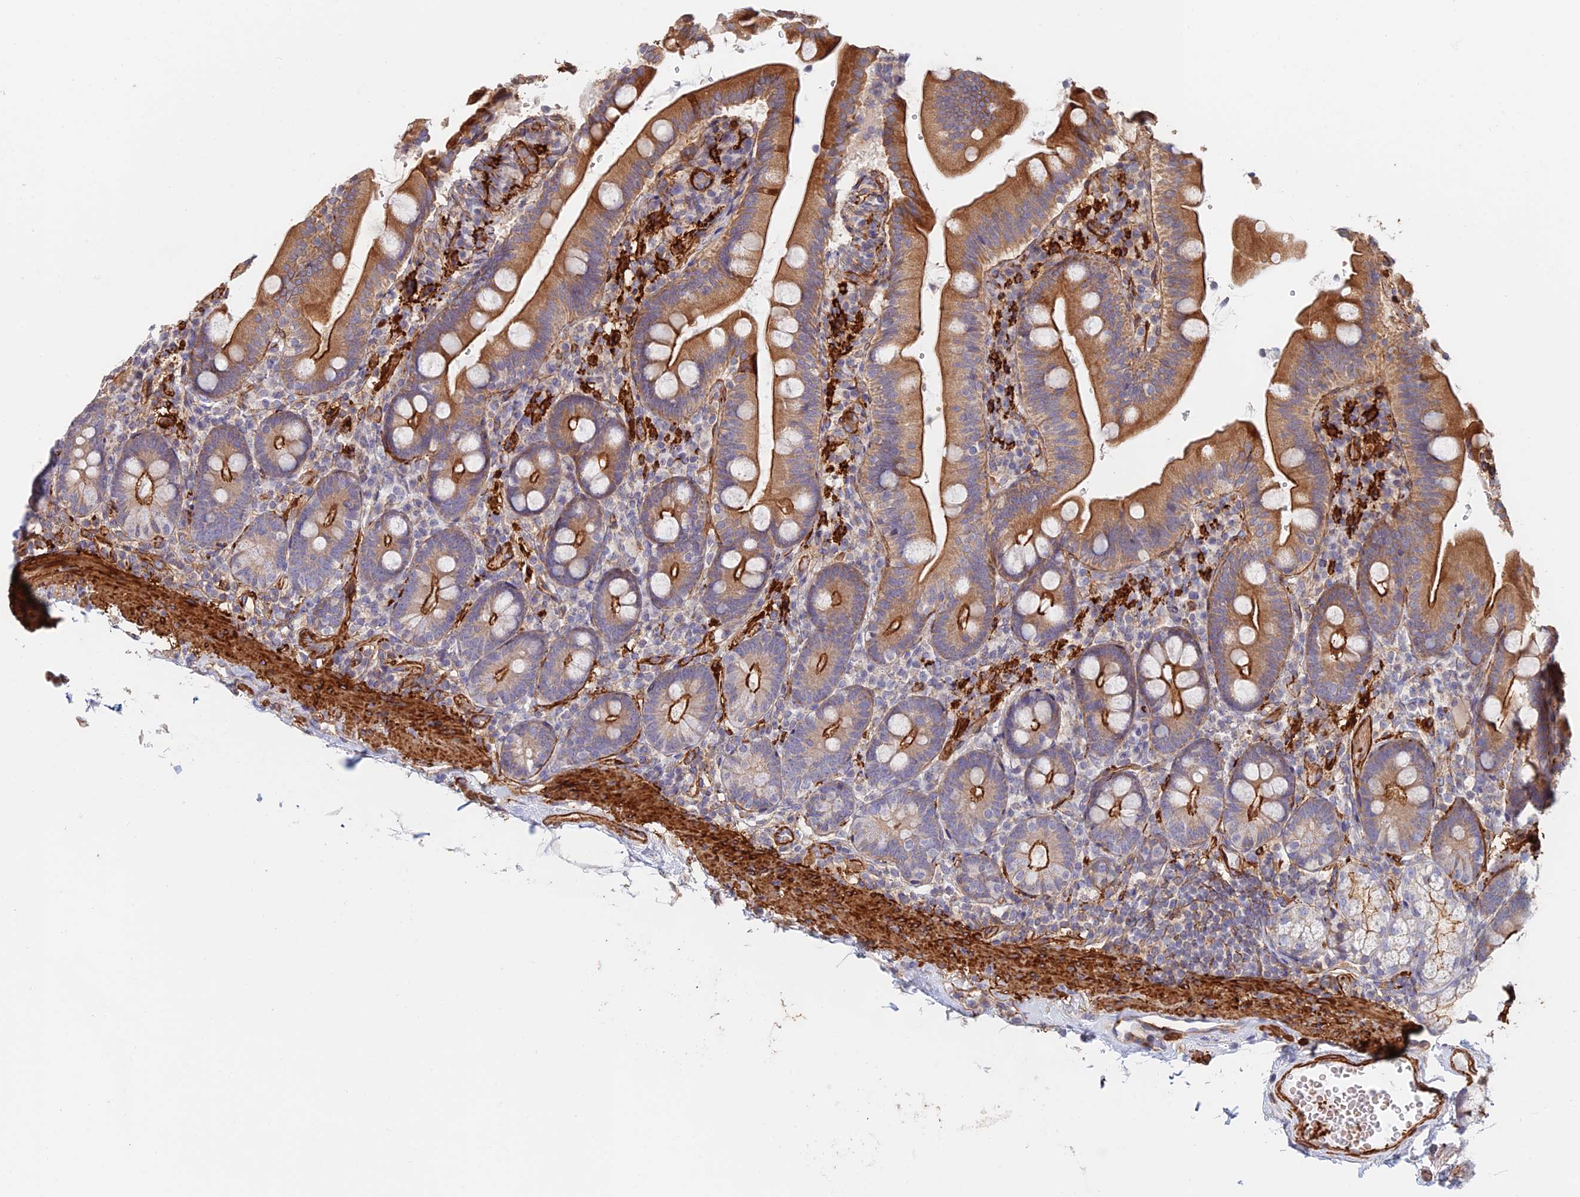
{"staining": {"intensity": "strong", "quantity": ">75%", "location": "cytoplasmic/membranous"}, "tissue": "duodenum", "cell_type": "Glandular cells", "image_type": "normal", "snomed": [{"axis": "morphology", "description": "Normal tissue, NOS"}, {"axis": "topography", "description": "Duodenum"}], "caption": "IHC (DAB (3,3'-diaminobenzidine)) staining of normal duodenum demonstrates strong cytoplasmic/membranous protein expression in approximately >75% of glandular cells.", "gene": "PAK4", "patient": {"sex": "female", "age": 67}}